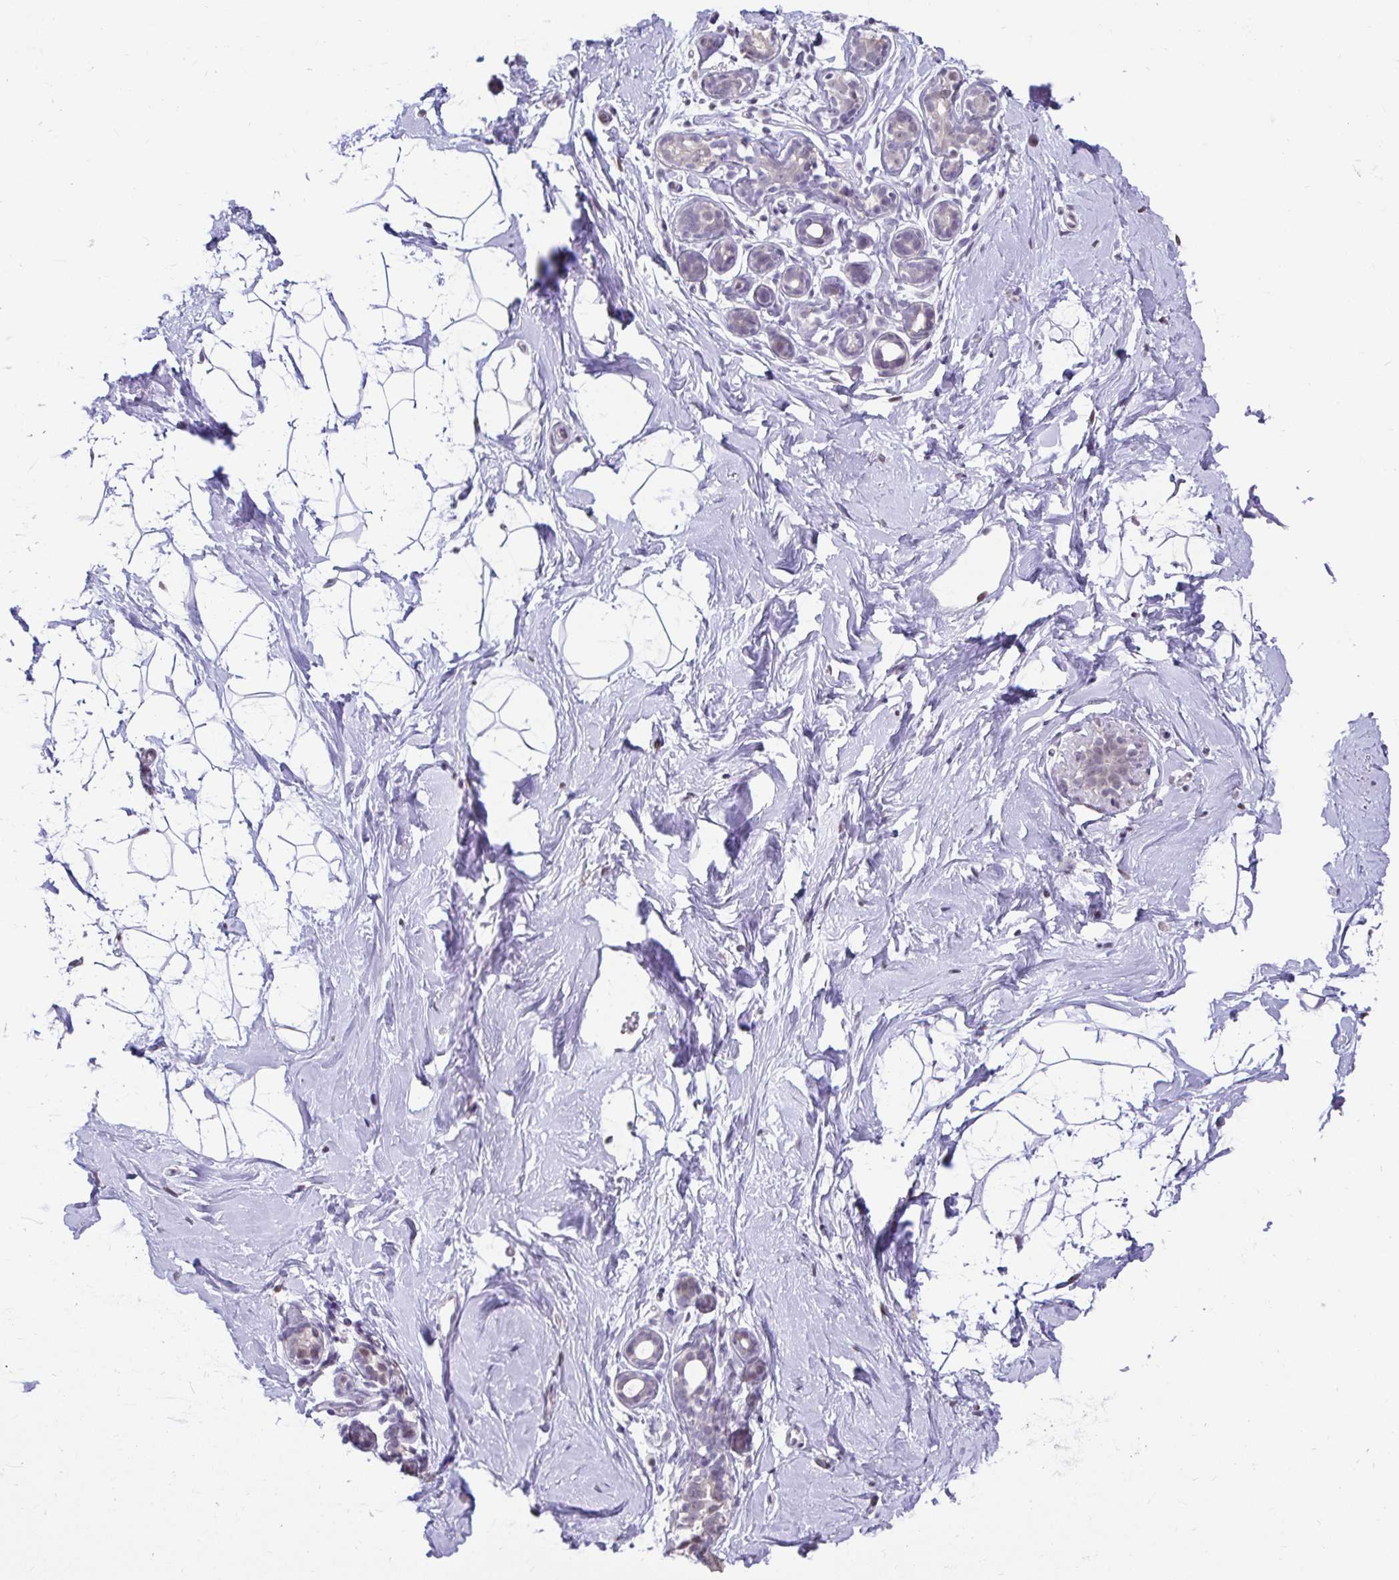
{"staining": {"intensity": "negative", "quantity": "none", "location": "none"}, "tissue": "breast", "cell_type": "Adipocytes", "image_type": "normal", "snomed": [{"axis": "morphology", "description": "Normal tissue, NOS"}, {"axis": "topography", "description": "Breast"}], "caption": "Immunohistochemical staining of normal human breast demonstrates no significant positivity in adipocytes.", "gene": "ANLN", "patient": {"sex": "female", "age": 32}}